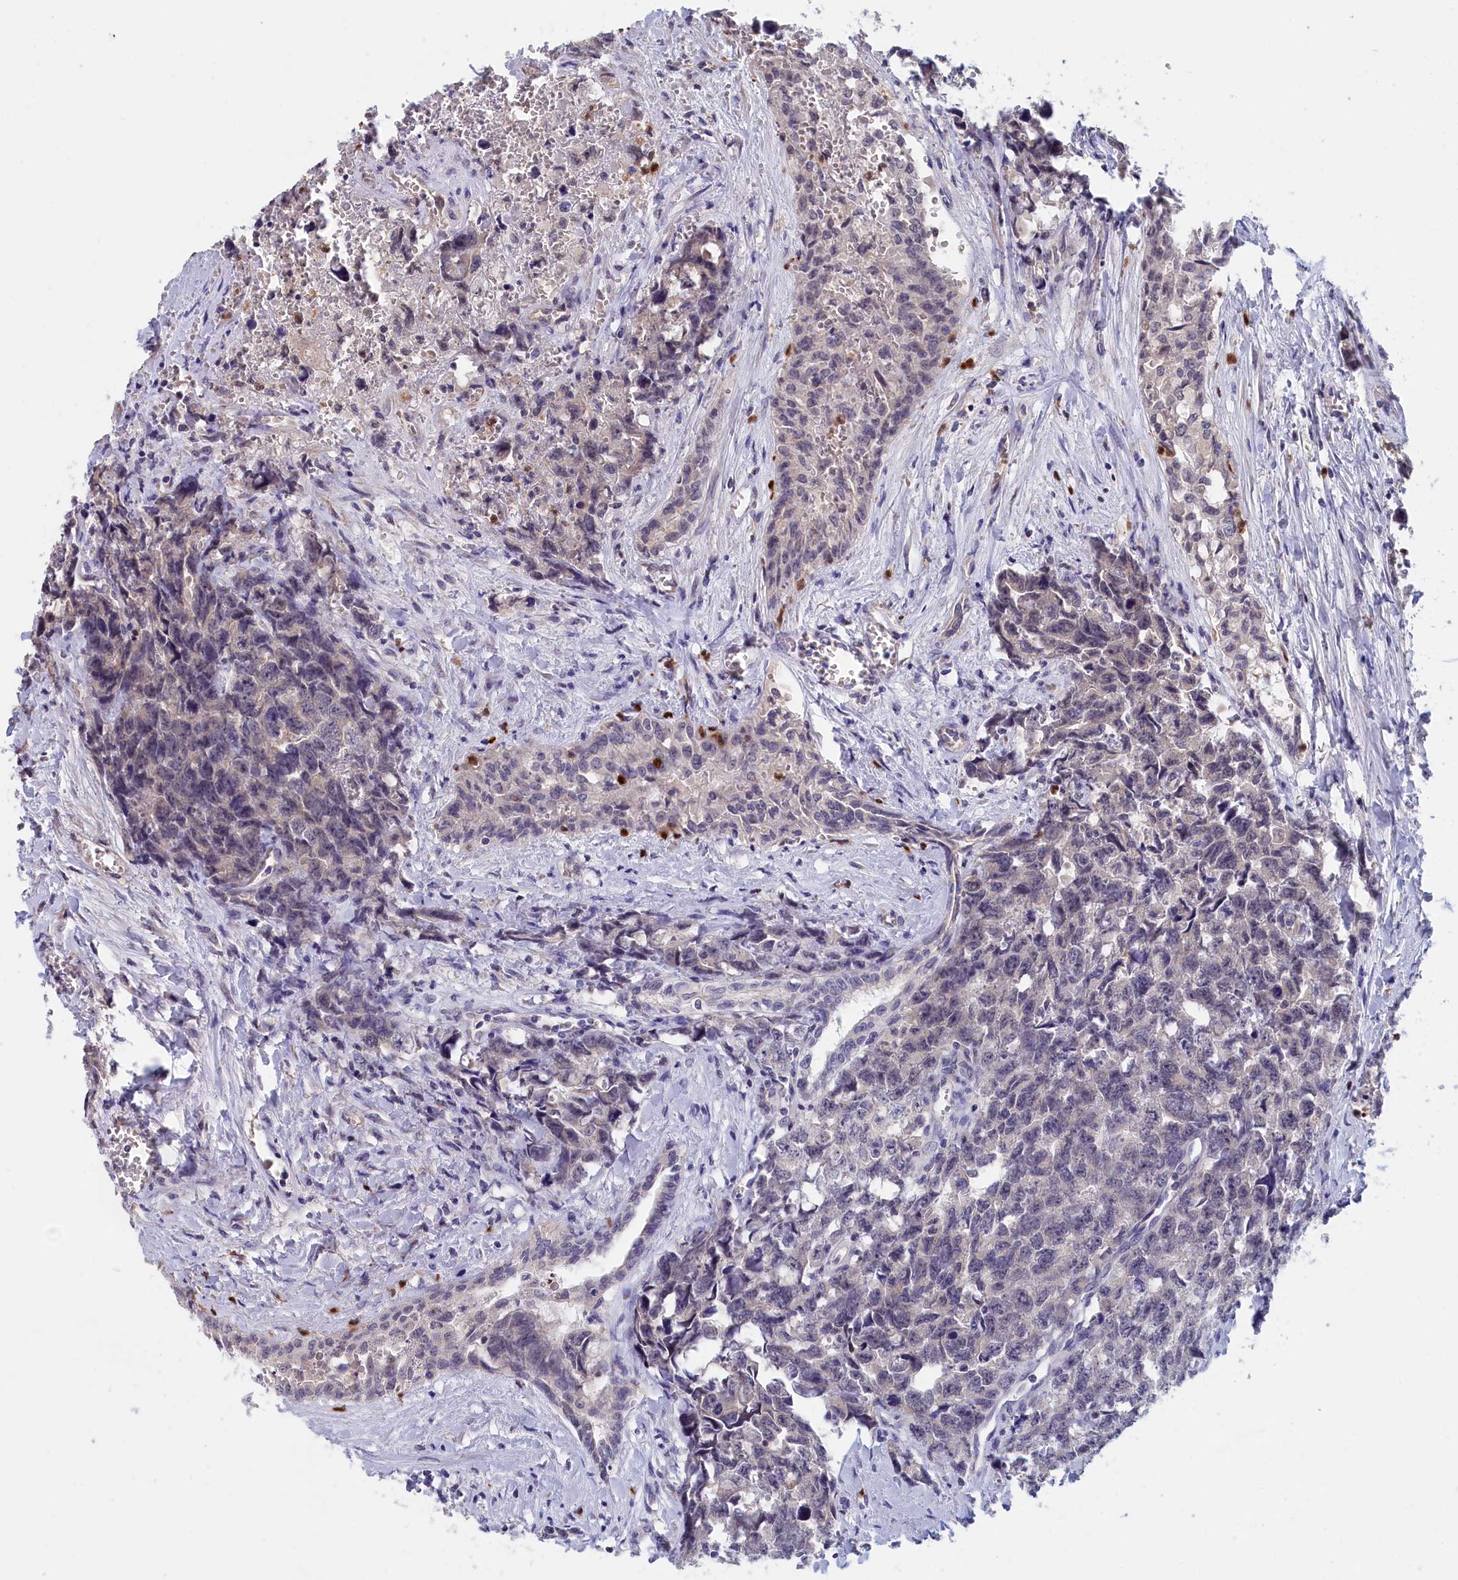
{"staining": {"intensity": "negative", "quantity": "none", "location": "none"}, "tissue": "testis cancer", "cell_type": "Tumor cells", "image_type": "cancer", "snomed": [{"axis": "morphology", "description": "Carcinoma, Embryonal, NOS"}, {"axis": "topography", "description": "Testis"}], "caption": "The histopathology image reveals no significant positivity in tumor cells of embryonal carcinoma (testis).", "gene": "EPB41L4B", "patient": {"sex": "male", "age": 31}}